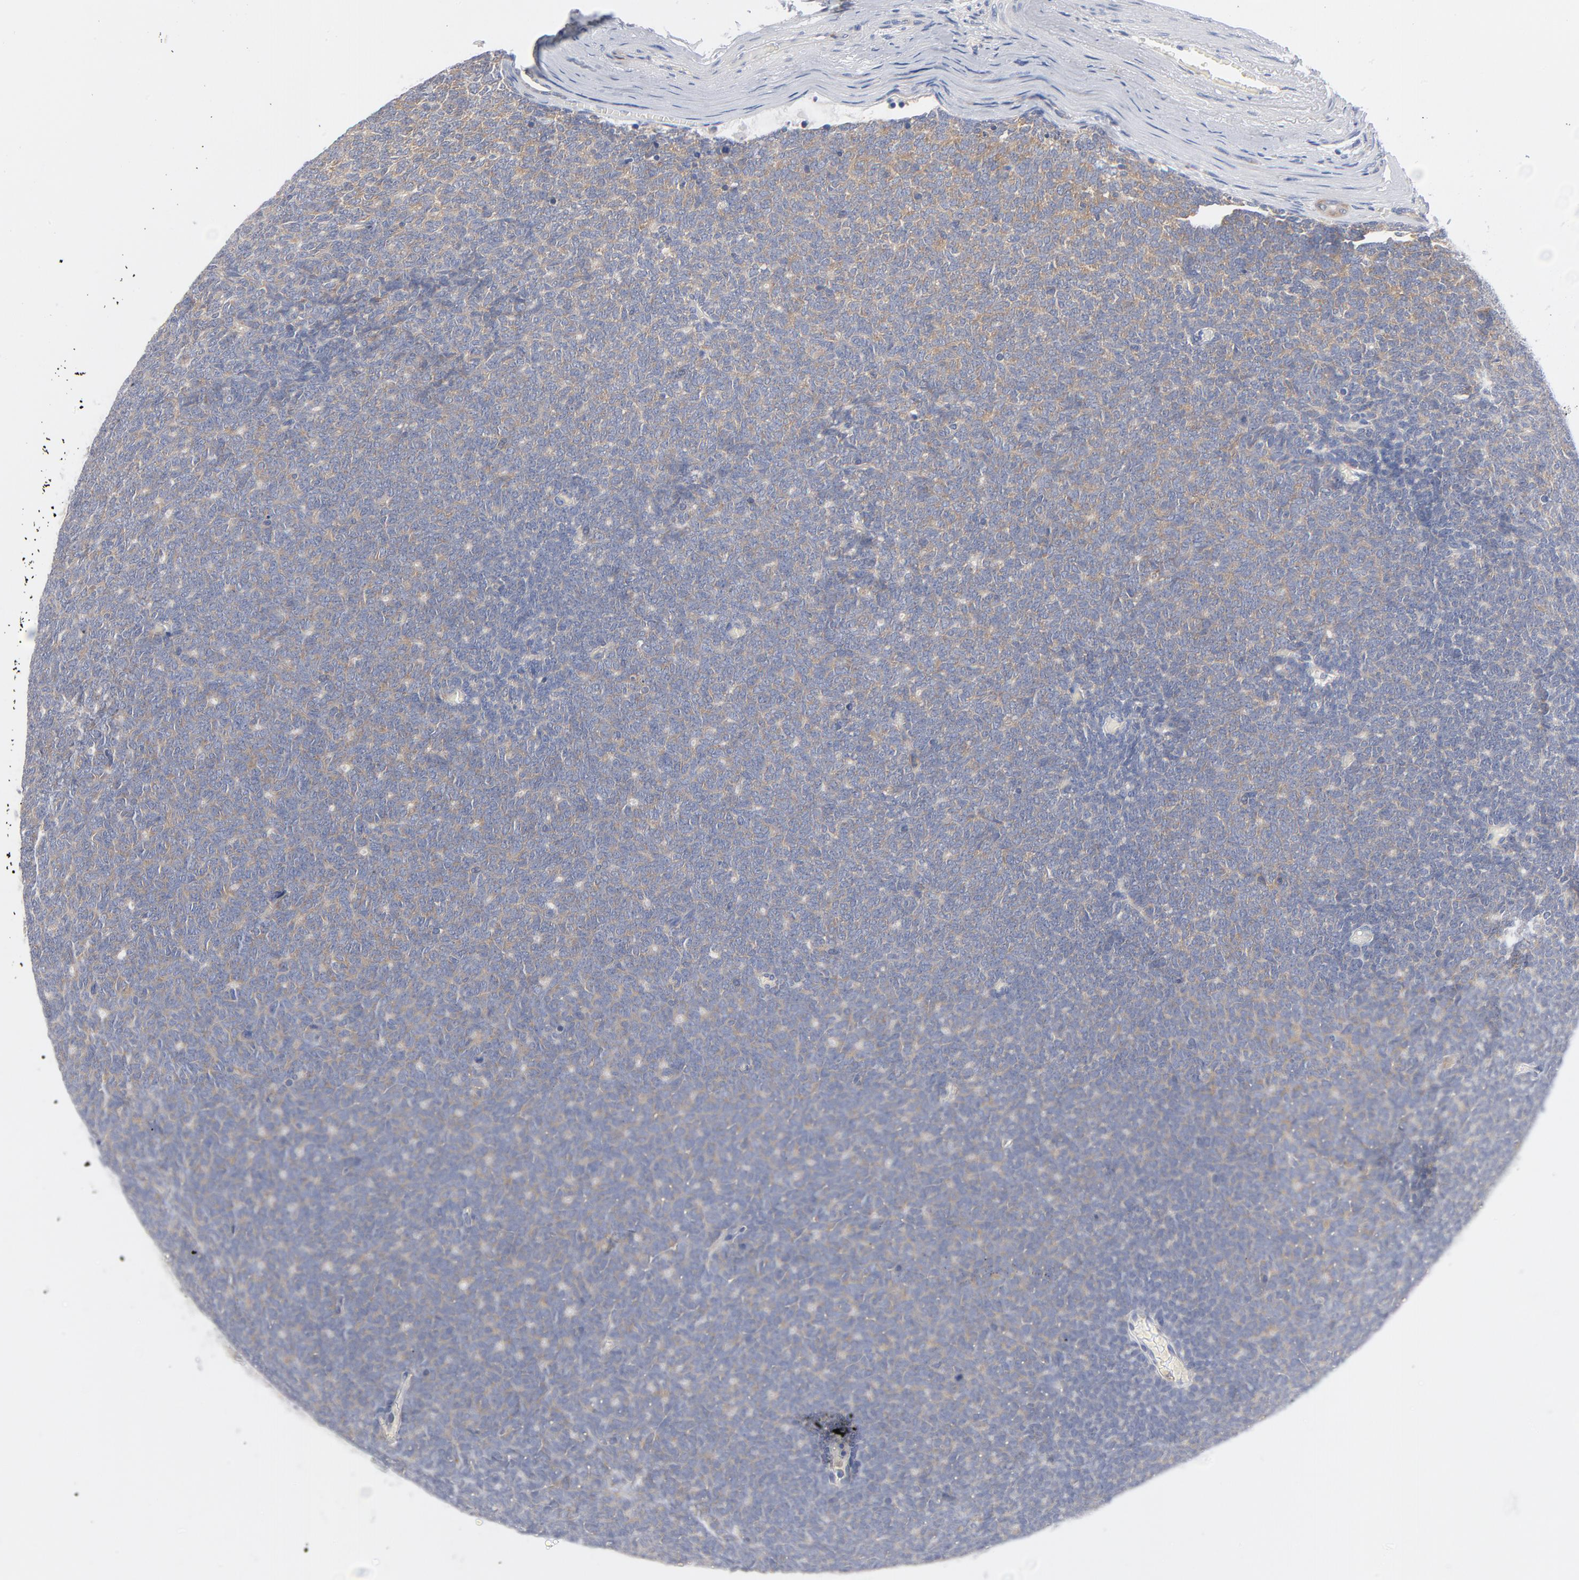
{"staining": {"intensity": "moderate", "quantity": "<25%", "location": "cytoplasmic/membranous"}, "tissue": "renal cancer", "cell_type": "Tumor cells", "image_type": "cancer", "snomed": [{"axis": "morphology", "description": "Neoplasm, malignant, NOS"}, {"axis": "topography", "description": "Kidney"}], "caption": "Brown immunohistochemical staining in renal malignant neoplasm reveals moderate cytoplasmic/membranous staining in approximately <25% of tumor cells.", "gene": "CD86", "patient": {"sex": "male", "age": 28}}